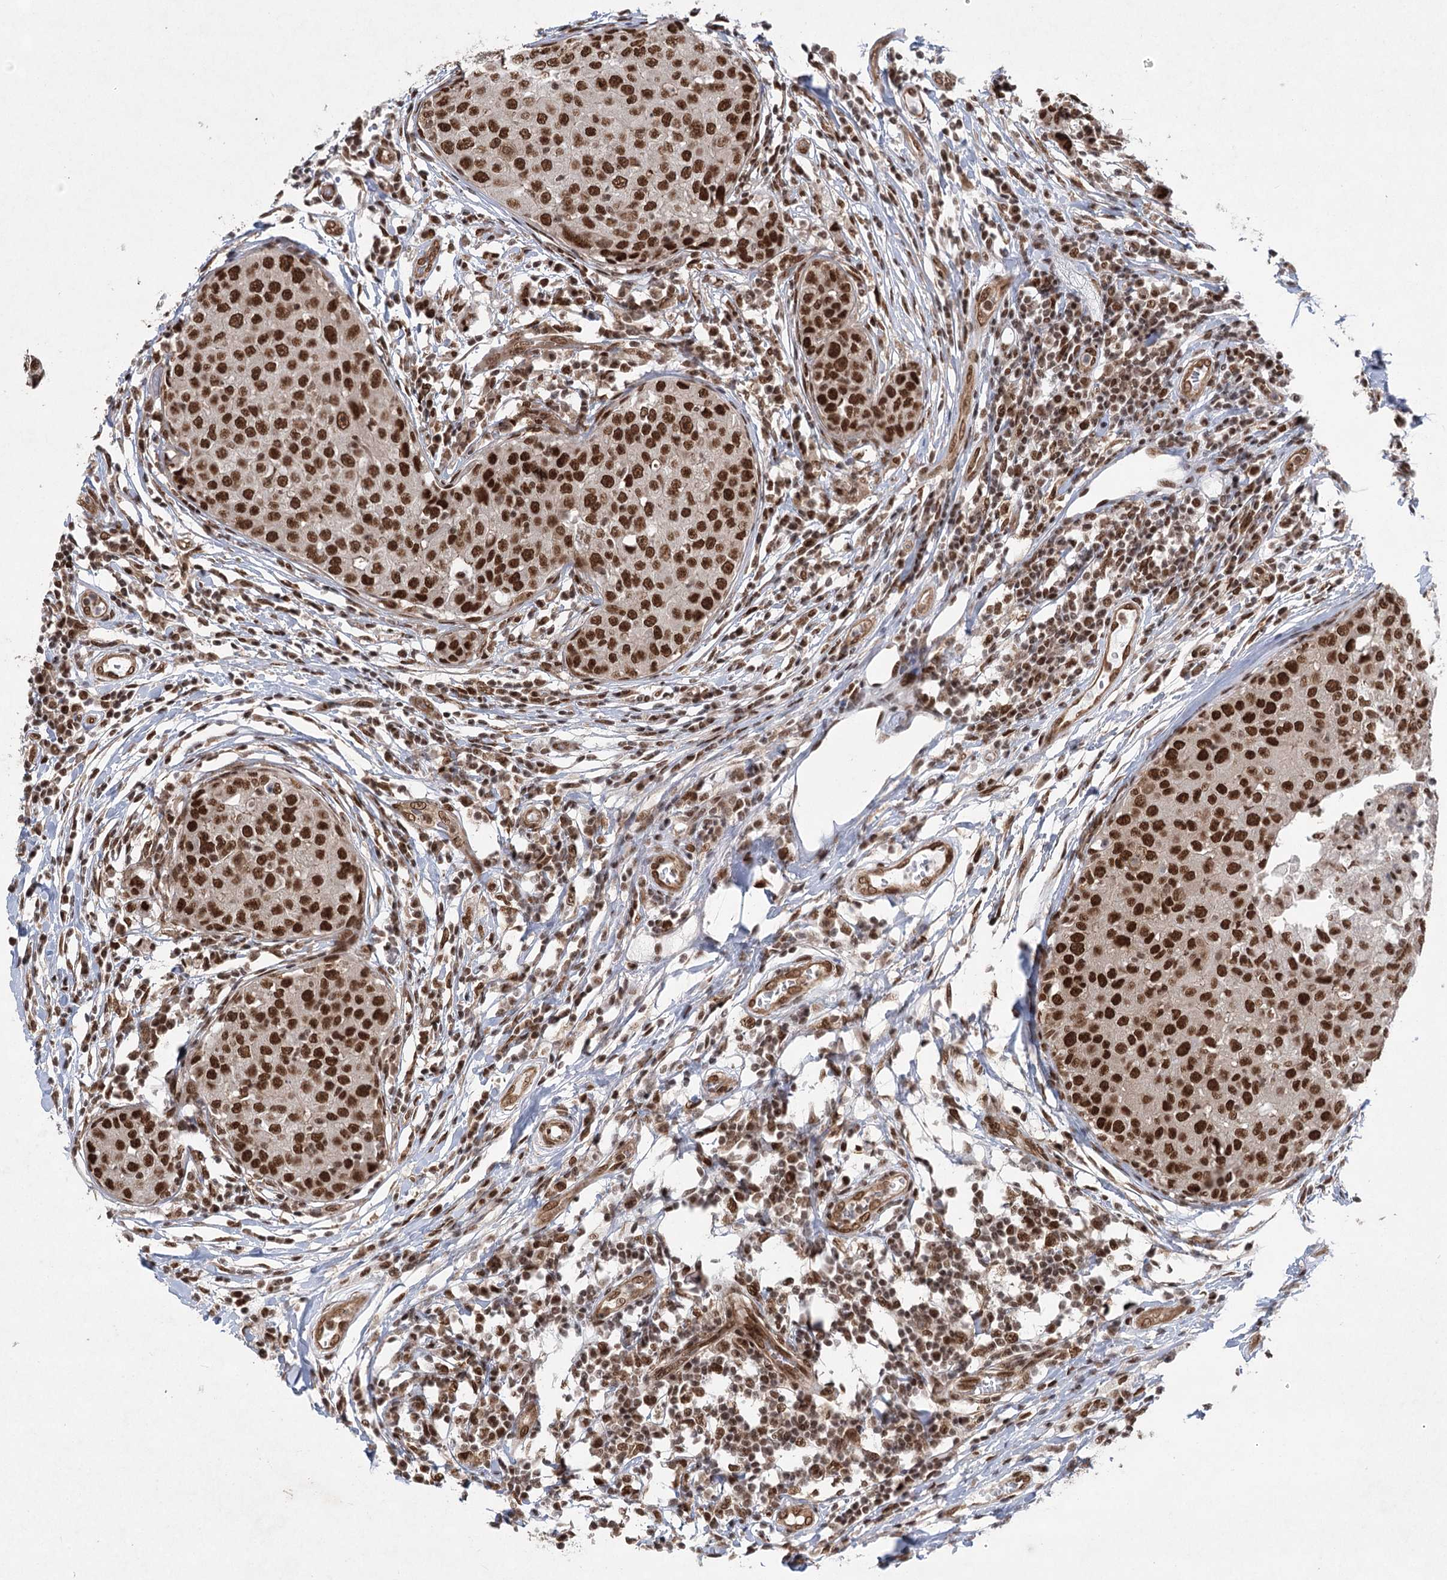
{"staining": {"intensity": "strong", "quantity": ">75%", "location": "nuclear"}, "tissue": "breast cancer", "cell_type": "Tumor cells", "image_type": "cancer", "snomed": [{"axis": "morphology", "description": "Duct carcinoma"}, {"axis": "topography", "description": "Breast"}], "caption": "Strong nuclear expression for a protein is identified in approximately >75% of tumor cells of breast cancer (intraductal carcinoma) using immunohistochemistry.", "gene": "ZCCHC8", "patient": {"sex": "female", "age": 27}}